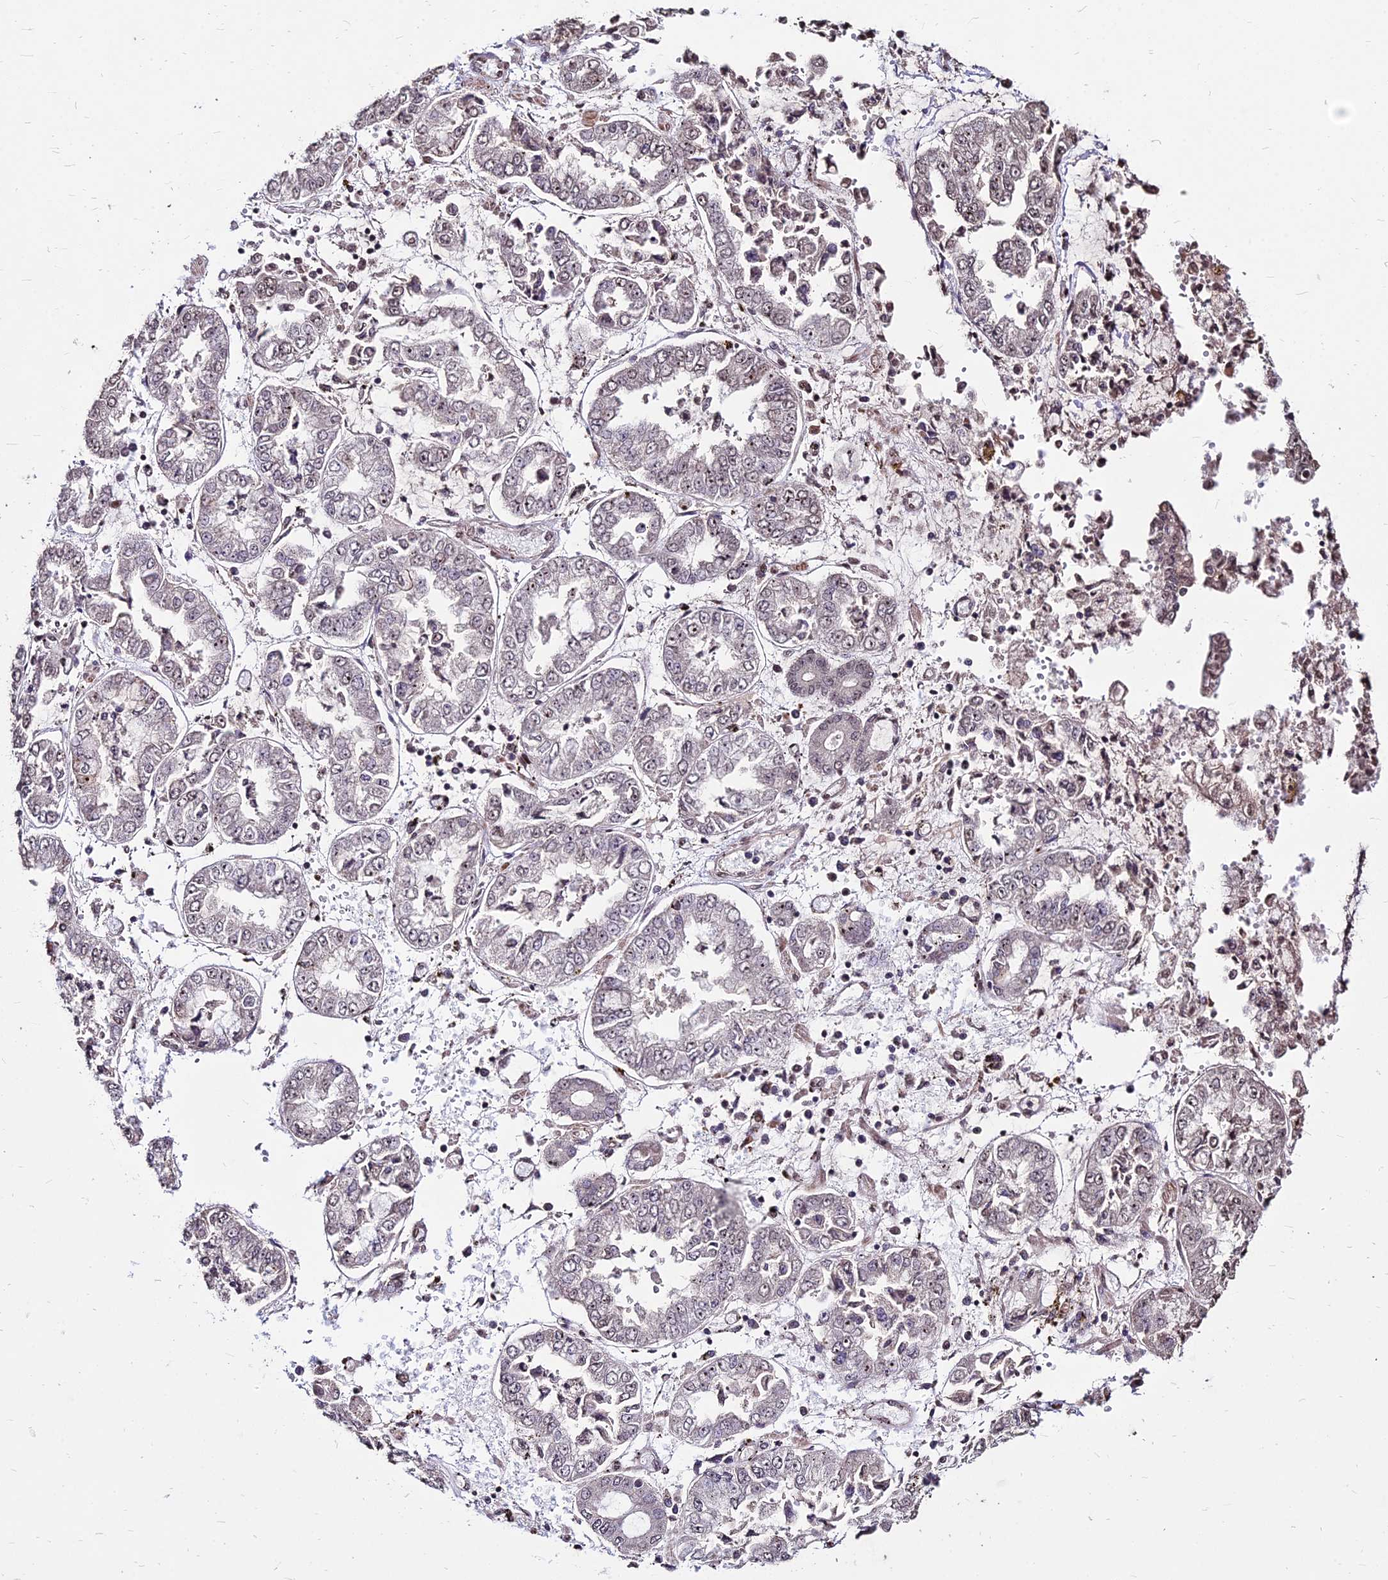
{"staining": {"intensity": "weak", "quantity": "<25%", "location": "nuclear"}, "tissue": "stomach cancer", "cell_type": "Tumor cells", "image_type": "cancer", "snomed": [{"axis": "morphology", "description": "Adenocarcinoma, NOS"}, {"axis": "topography", "description": "Stomach"}], "caption": "Protein analysis of adenocarcinoma (stomach) shows no significant staining in tumor cells.", "gene": "ZBED4", "patient": {"sex": "male", "age": 76}}